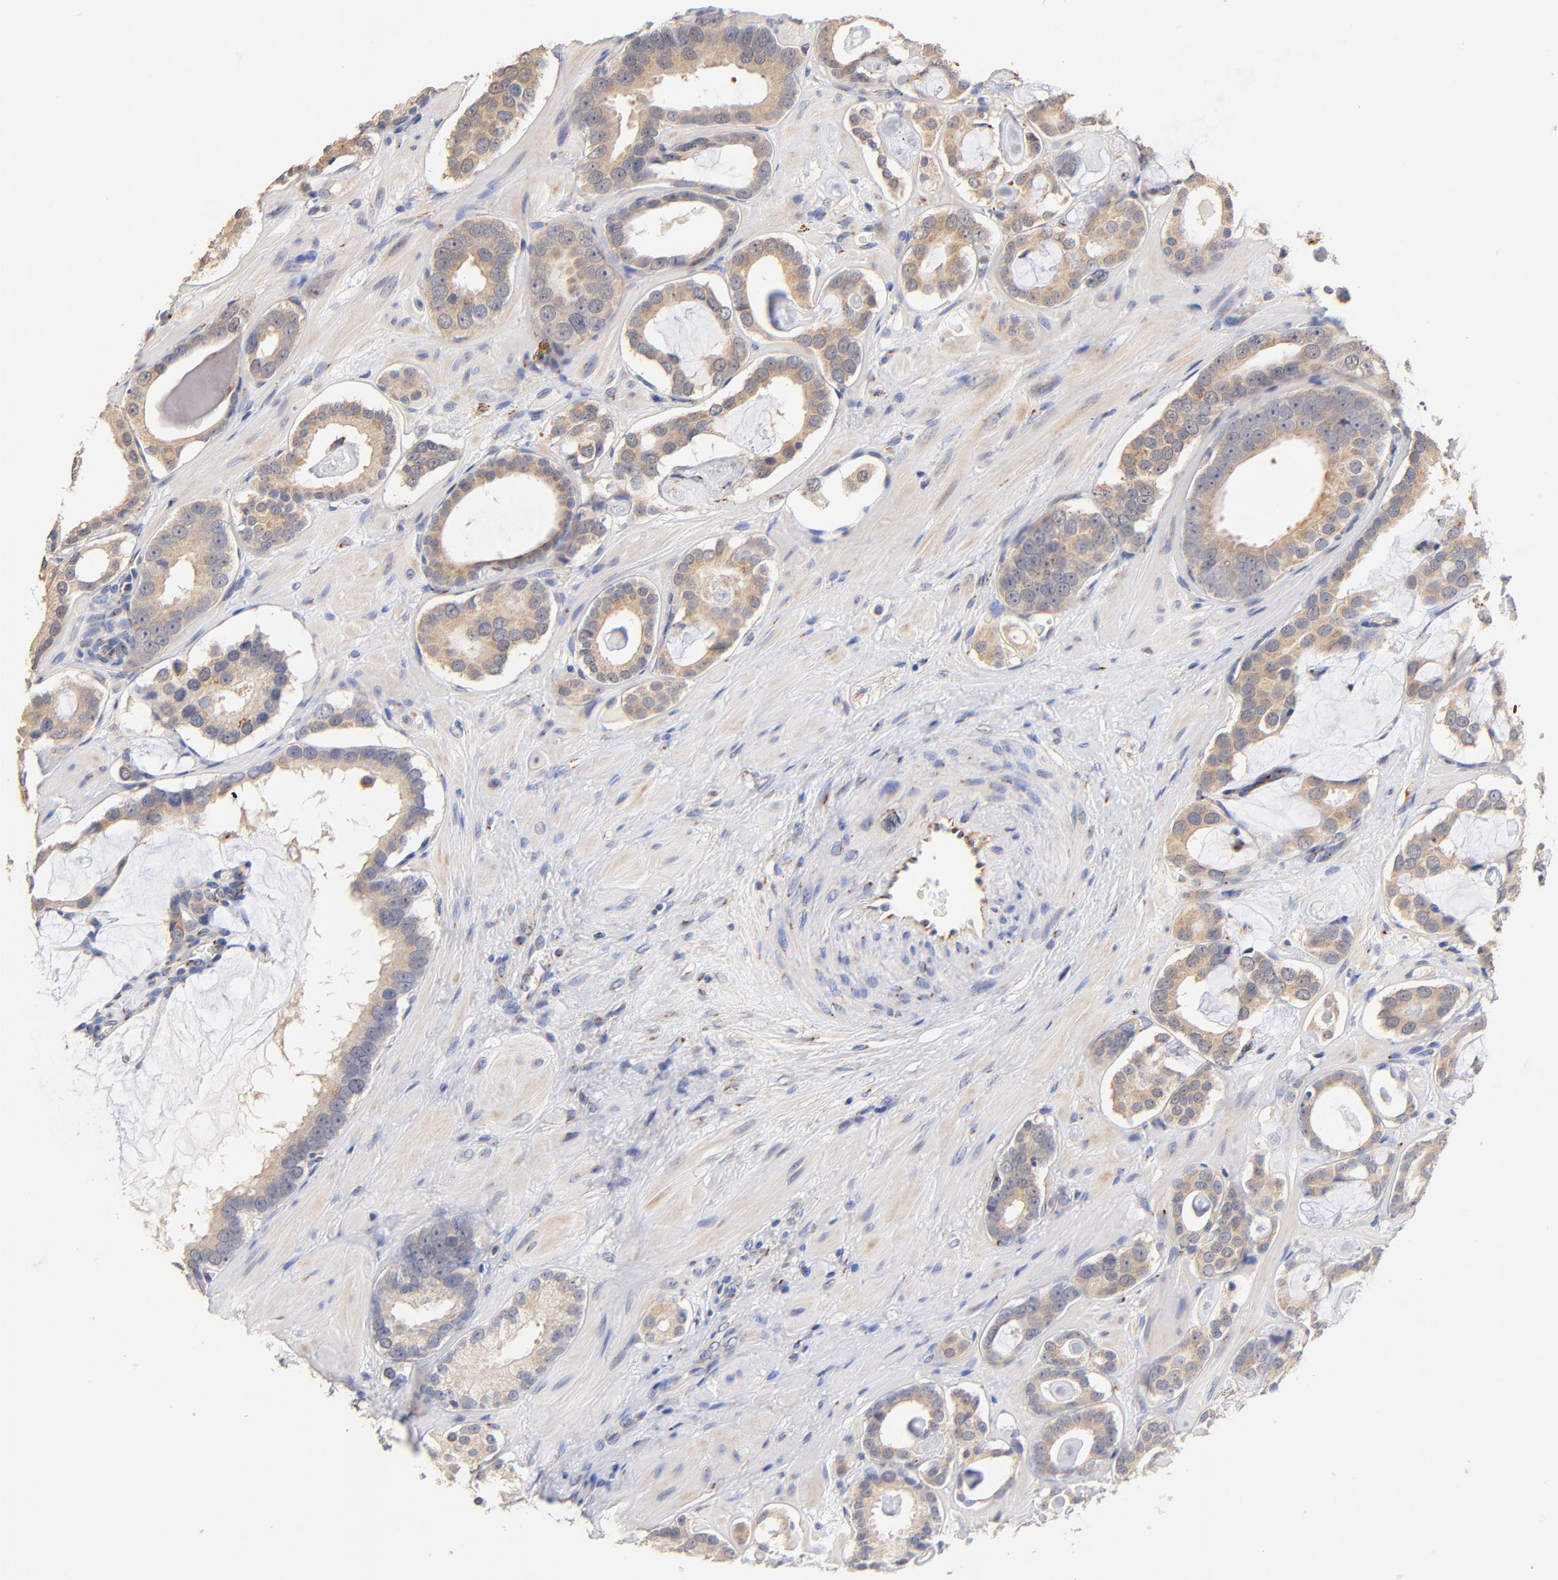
{"staining": {"intensity": "weak", "quantity": ">75%", "location": "cytoplasmic/membranous"}, "tissue": "prostate cancer", "cell_type": "Tumor cells", "image_type": "cancer", "snomed": [{"axis": "morphology", "description": "Adenocarcinoma, Low grade"}, {"axis": "topography", "description": "Prostate"}], "caption": "IHC photomicrograph of human prostate adenocarcinoma (low-grade) stained for a protein (brown), which displays low levels of weak cytoplasmic/membranous staining in approximately >75% of tumor cells.", "gene": "FMNL3", "patient": {"sex": "male", "age": 57}}